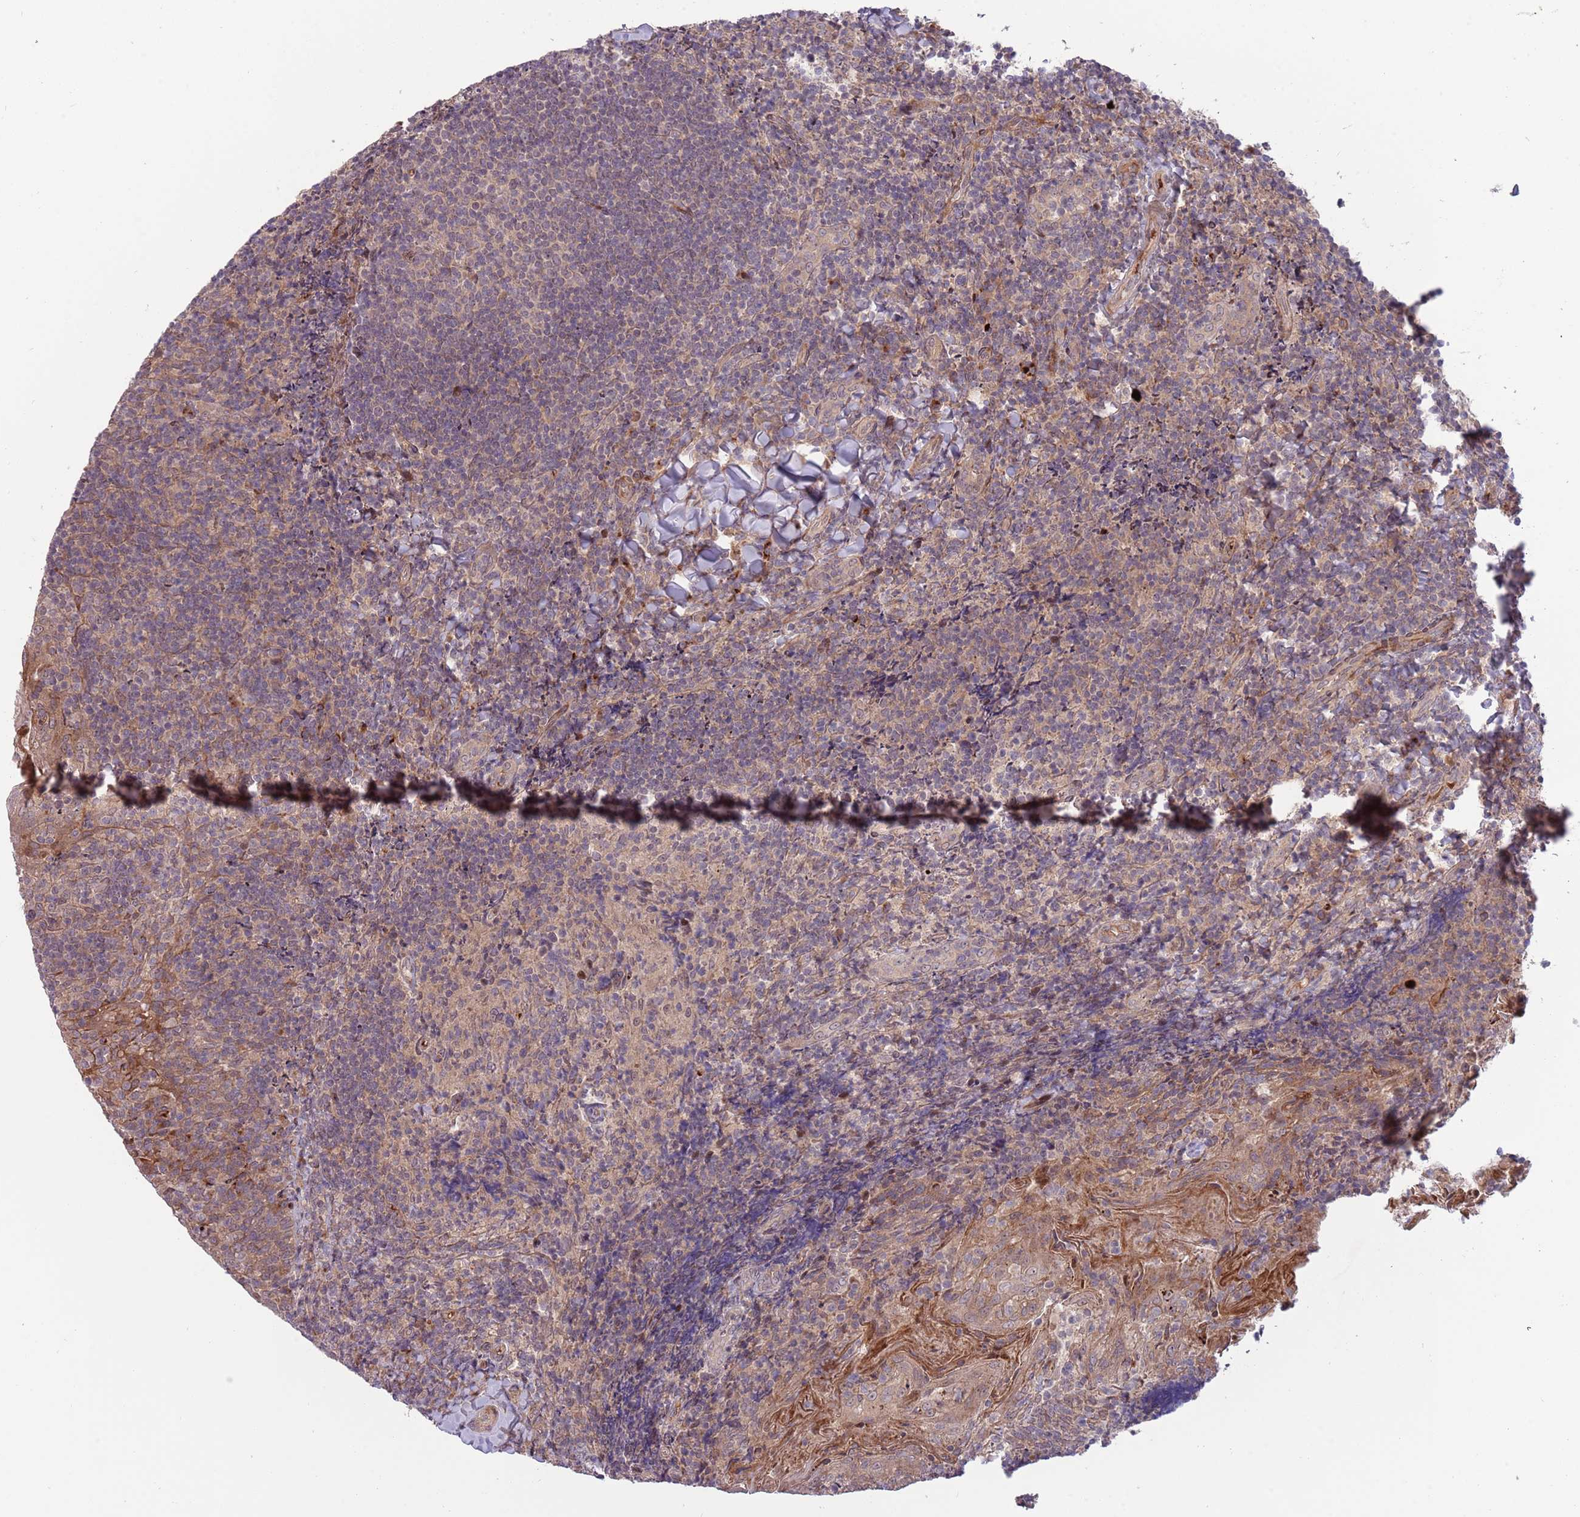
{"staining": {"intensity": "moderate", "quantity": "<25%", "location": "cytoplasmic/membranous,nuclear"}, "tissue": "tonsil", "cell_type": "Germinal center cells", "image_type": "normal", "snomed": [{"axis": "morphology", "description": "Normal tissue, NOS"}, {"axis": "topography", "description": "Tonsil"}], "caption": "Tonsil stained with immunohistochemistry exhibits moderate cytoplasmic/membranous,nuclear expression in about <25% of germinal center cells. The staining was performed using DAB (3,3'-diaminobenzidine), with brown indicating positive protein expression. Nuclei are stained blue with hematoxylin.", "gene": "NT5DC4", "patient": {"sex": "female", "age": 10}}